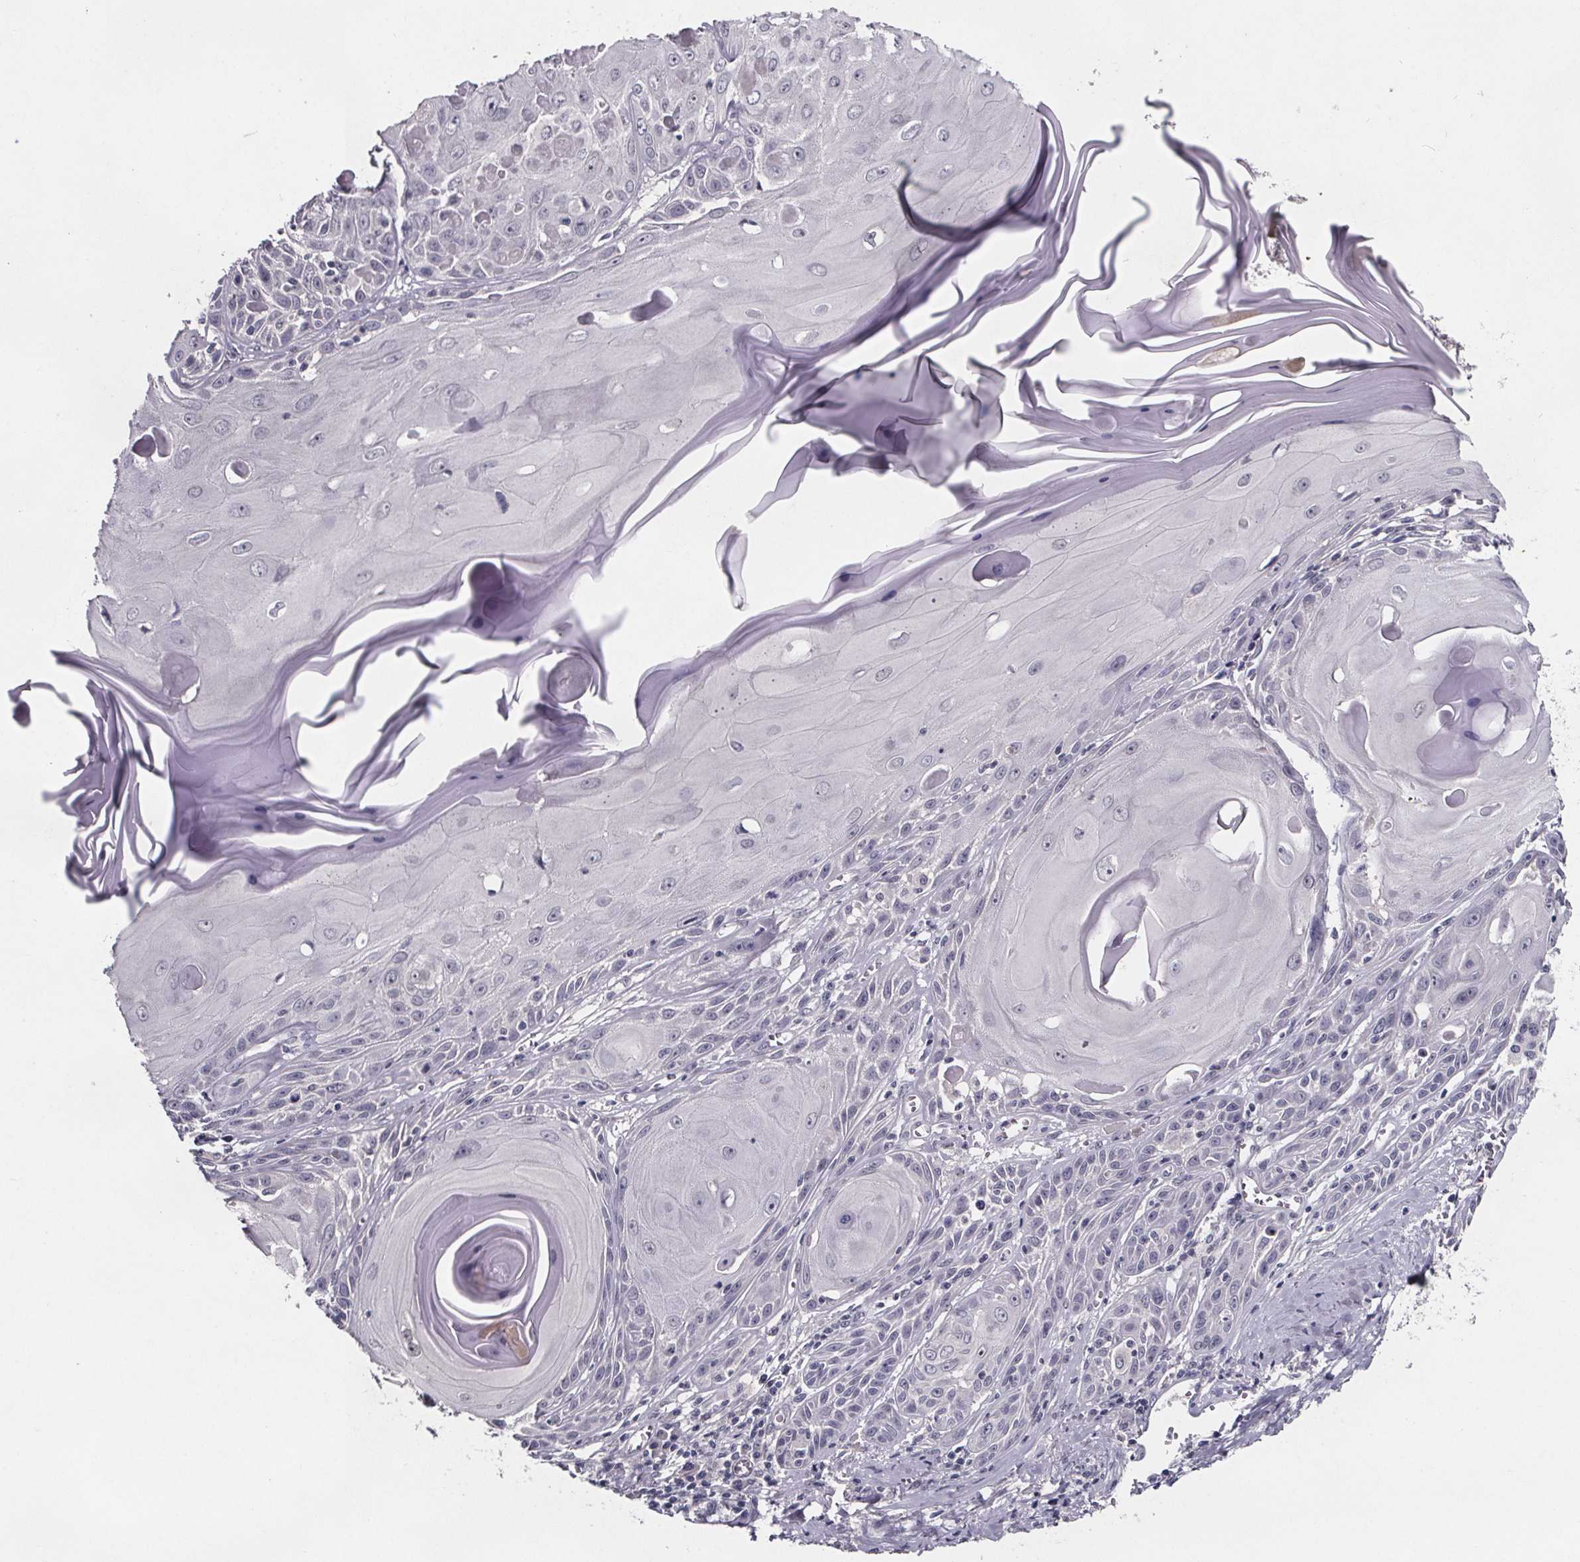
{"staining": {"intensity": "negative", "quantity": "none", "location": "none"}, "tissue": "skin cancer", "cell_type": "Tumor cells", "image_type": "cancer", "snomed": [{"axis": "morphology", "description": "Squamous cell carcinoma, NOS"}, {"axis": "topography", "description": "Skin"}, {"axis": "topography", "description": "Vulva"}], "caption": "Protein analysis of skin cancer exhibits no significant expression in tumor cells.", "gene": "AR", "patient": {"sex": "female", "age": 85}}